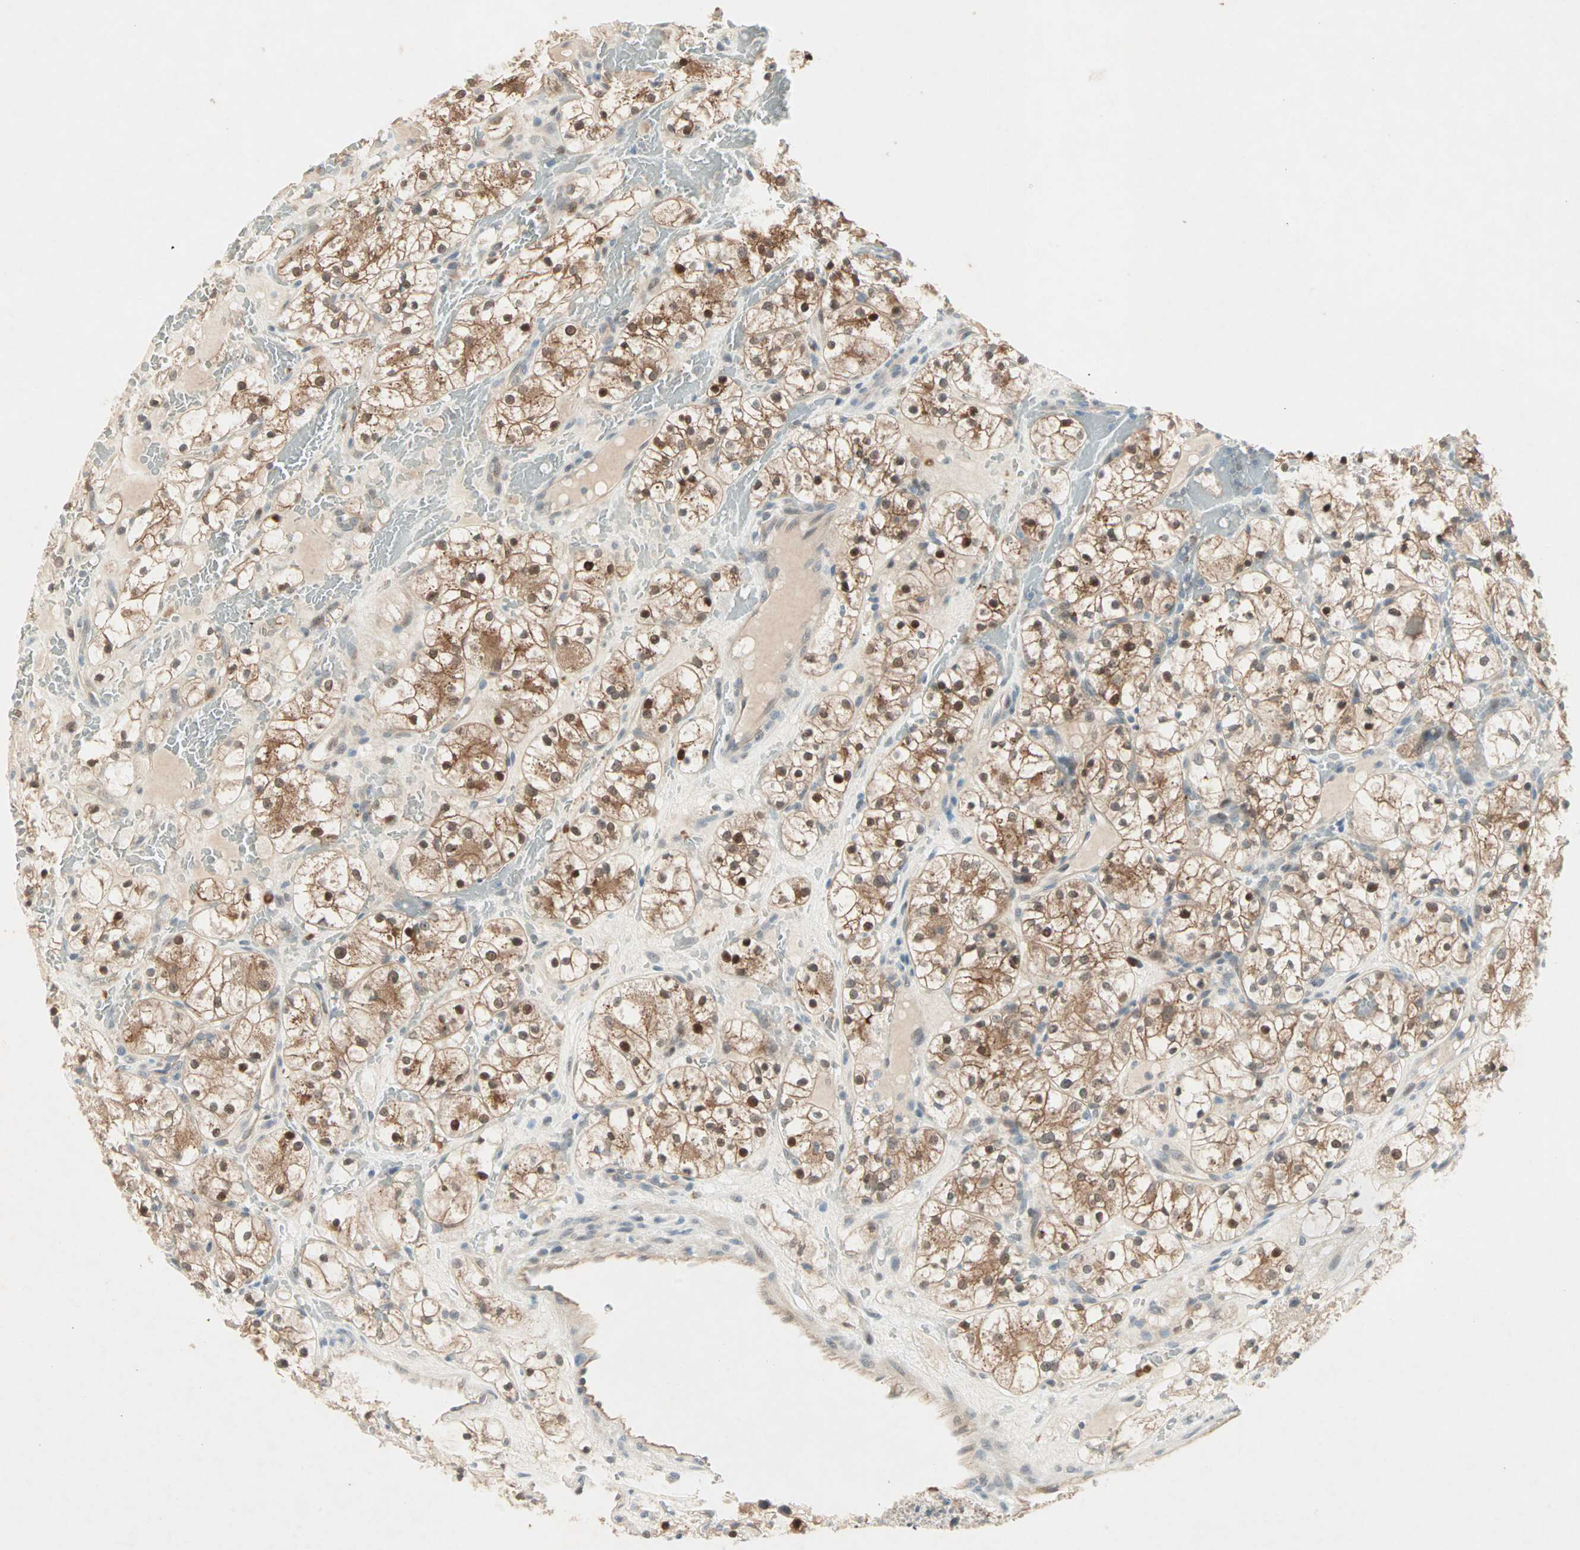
{"staining": {"intensity": "moderate", "quantity": ">75%", "location": "cytoplasmic/membranous,nuclear"}, "tissue": "renal cancer", "cell_type": "Tumor cells", "image_type": "cancer", "snomed": [{"axis": "morphology", "description": "Adenocarcinoma, NOS"}, {"axis": "topography", "description": "Kidney"}], "caption": "Renal cancer (adenocarcinoma) stained with a protein marker demonstrates moderate staining in tumor cells.", "gene": "RTL6", "patient": {"sex": "female", "age": 60}}